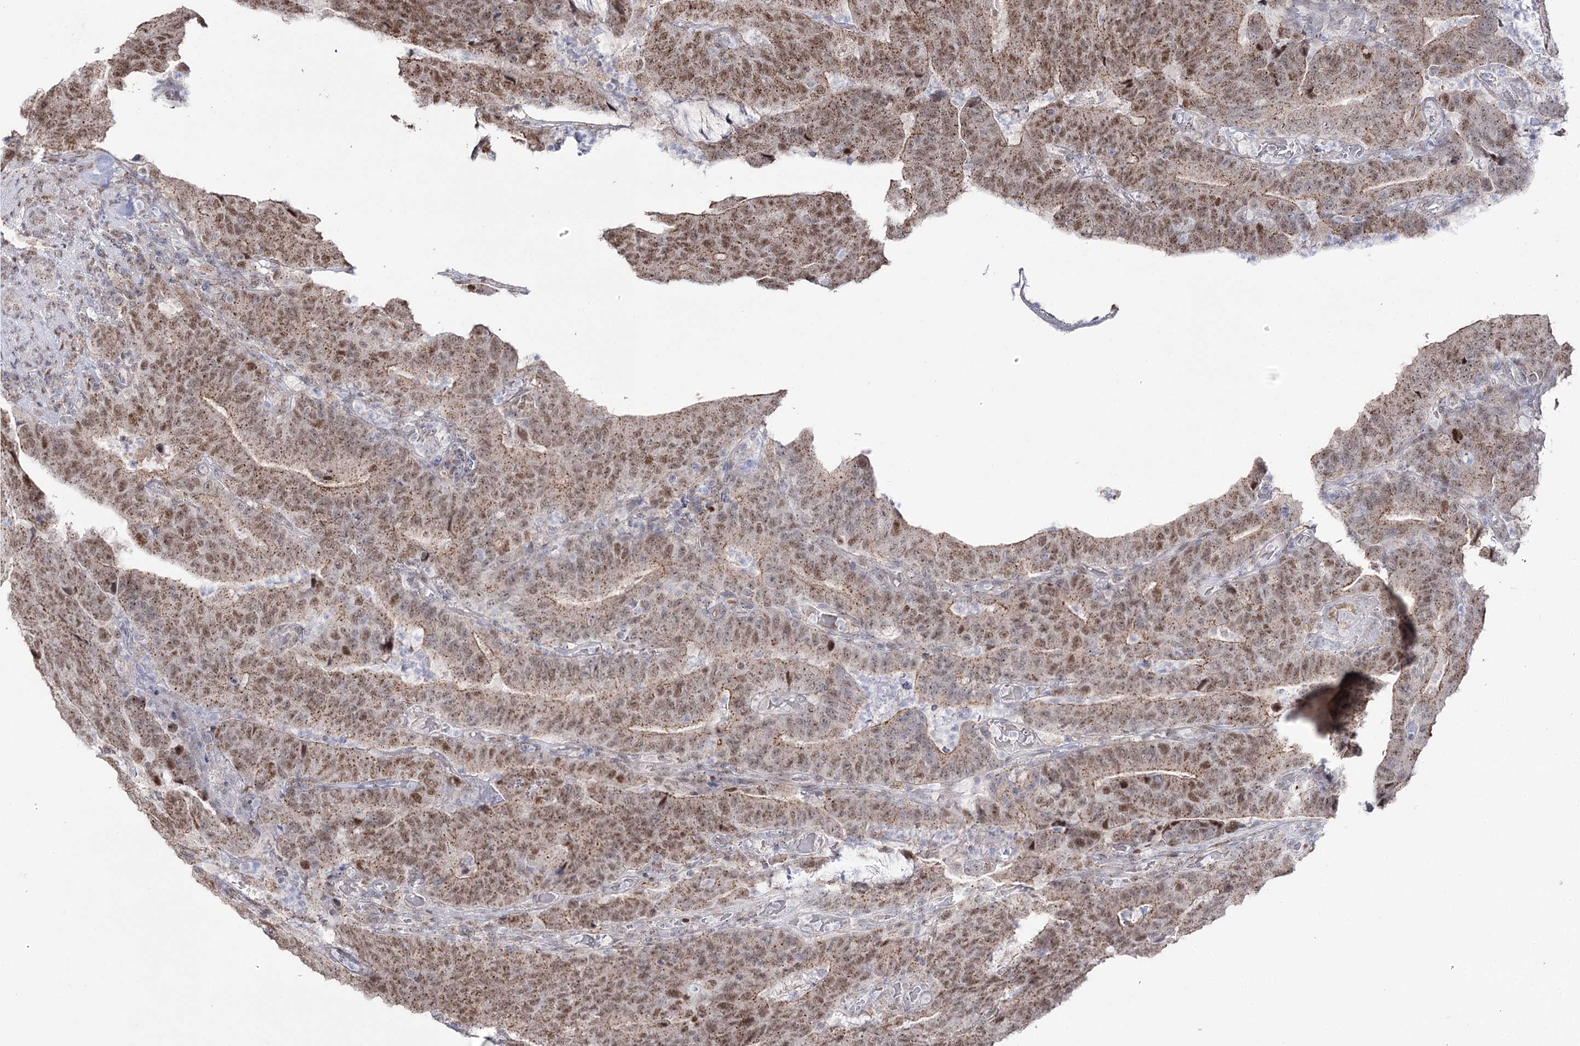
{"staining": {"intensity": "moderate", "quantity": ">75%", "location": "cytoplasmic/membranous,nuclear"}, "tissue": "colorectal cancer", "cell_type": "Tumor cells", "image_type": "cancer", "snomed": [{"axis": "morphology", "description": "Normal tissue, NOS"}, {"axis": "morphology", "description": "Adenocarcinoma, NOS"}, {"axis": "topography", "description": "Colon"}], "caption": "Immunohistochemical staining of human colorectal adenocarcinoma reveals medium levels of moderate cytoplasmic/membranous and nuclear staining in about >75% of tumor cells. The staining is performed using DAB brown chromogen to label protein expression. The nuclei are counter-stained blue using hematoxylin.", "gene": "VGLL4", "patient": {"sex": "female", "age": 75}}